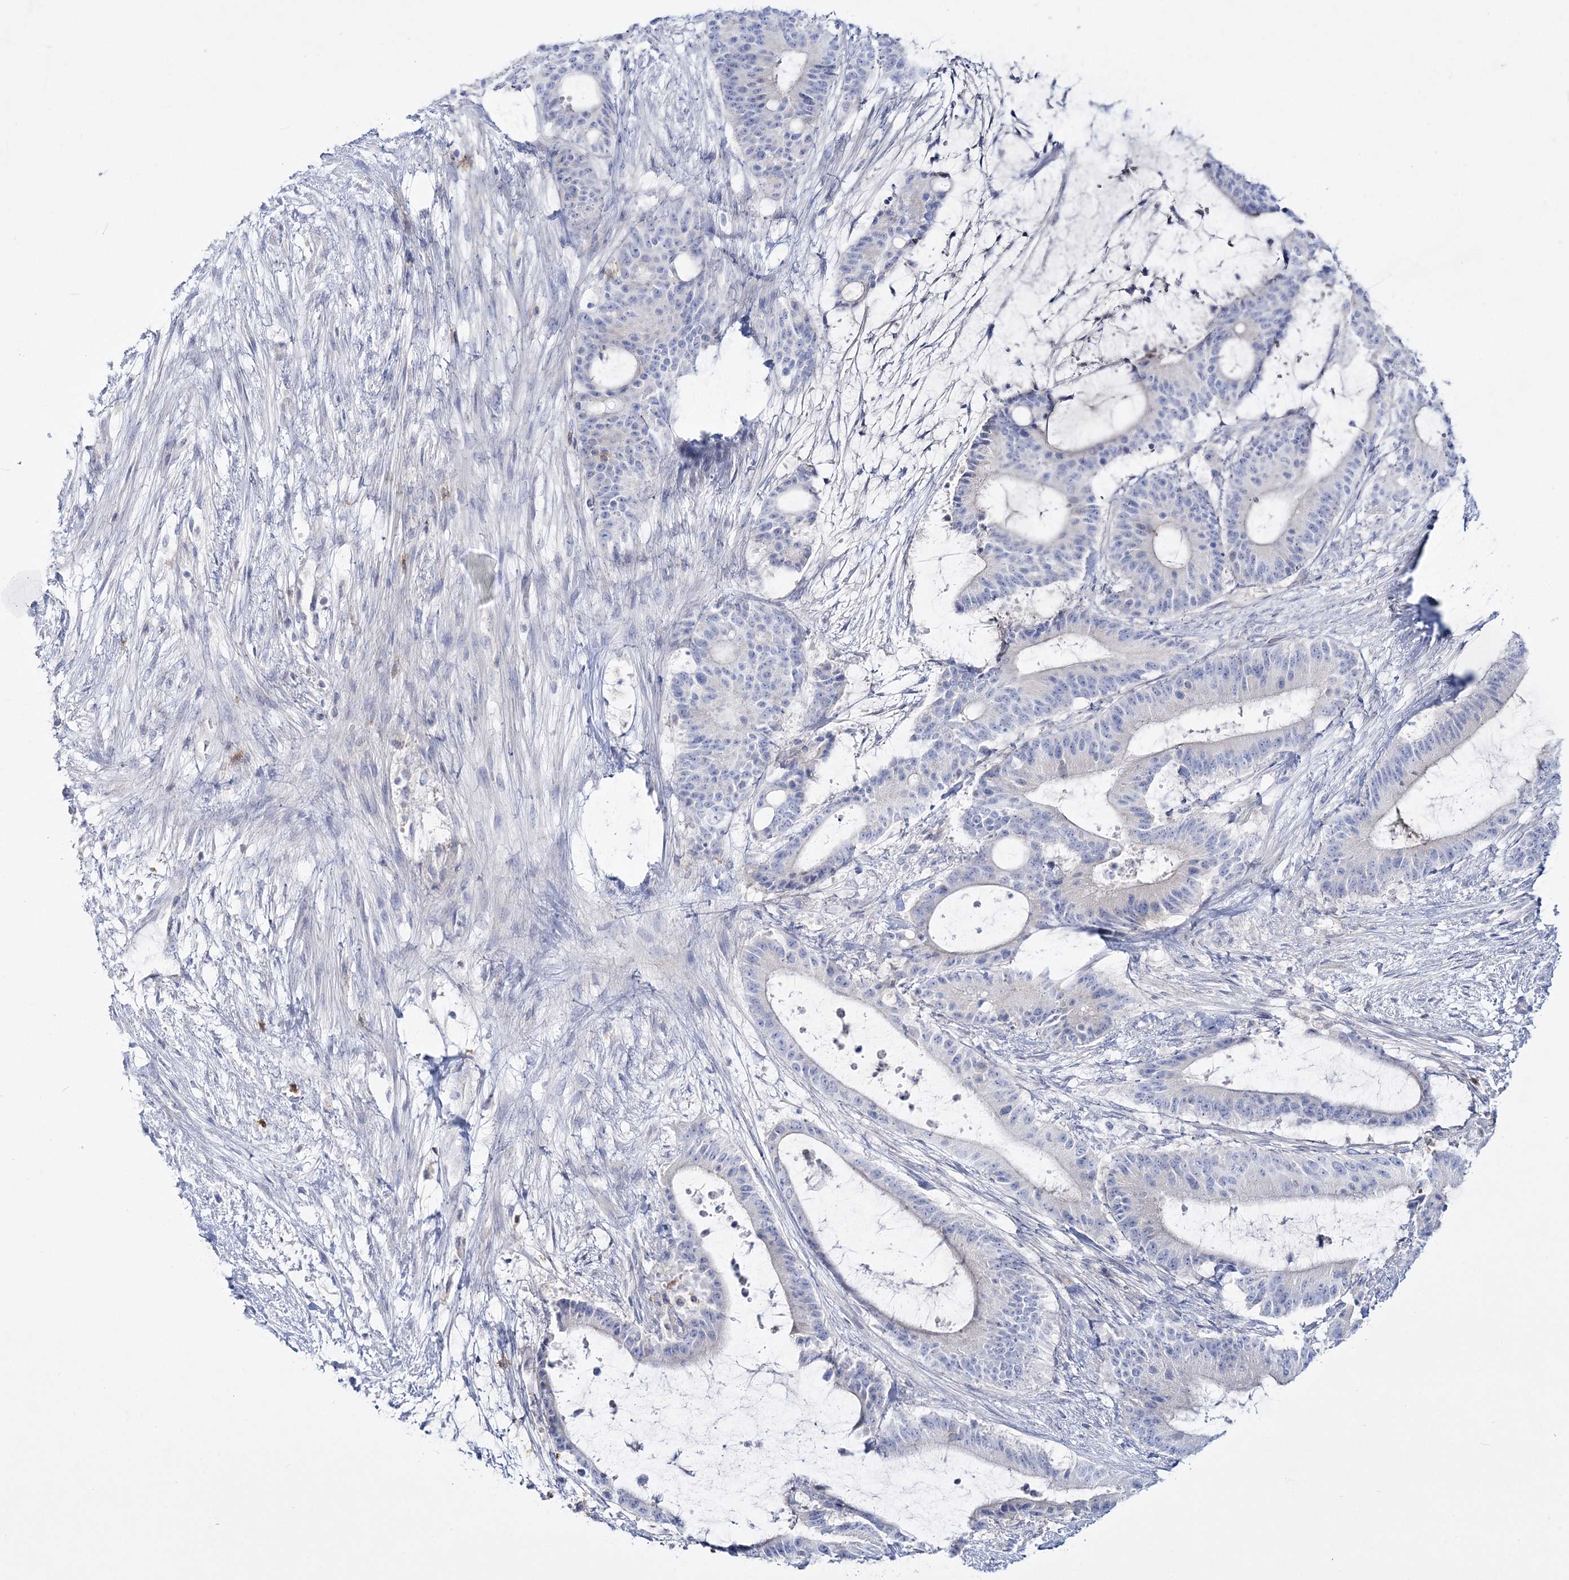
{"staining": {"intensity": "negative", "quantity": "none", "location": "none"}, "tissue": "liver cancer", "cell_type": "Tumor cells", "image_type": "cancer", "snomed": [{"axis": "morphology", "description": "Normal tissue, NOS"}, {"axis": "morphology", "description": "Cholangiocarcinoma"}, {"axis": "topography", "description": "Liver"}, {"axis": "topography", "description": "Peripheral nerve tissue"}], "caption": "IHC photomicrograph of neoplastic tissue: human liver cancer stained with DAB demonstrates no significant protein staining in tumor cells.", "gene": "WDSUB1", "patient": {"sex": "female", "age": 73}}